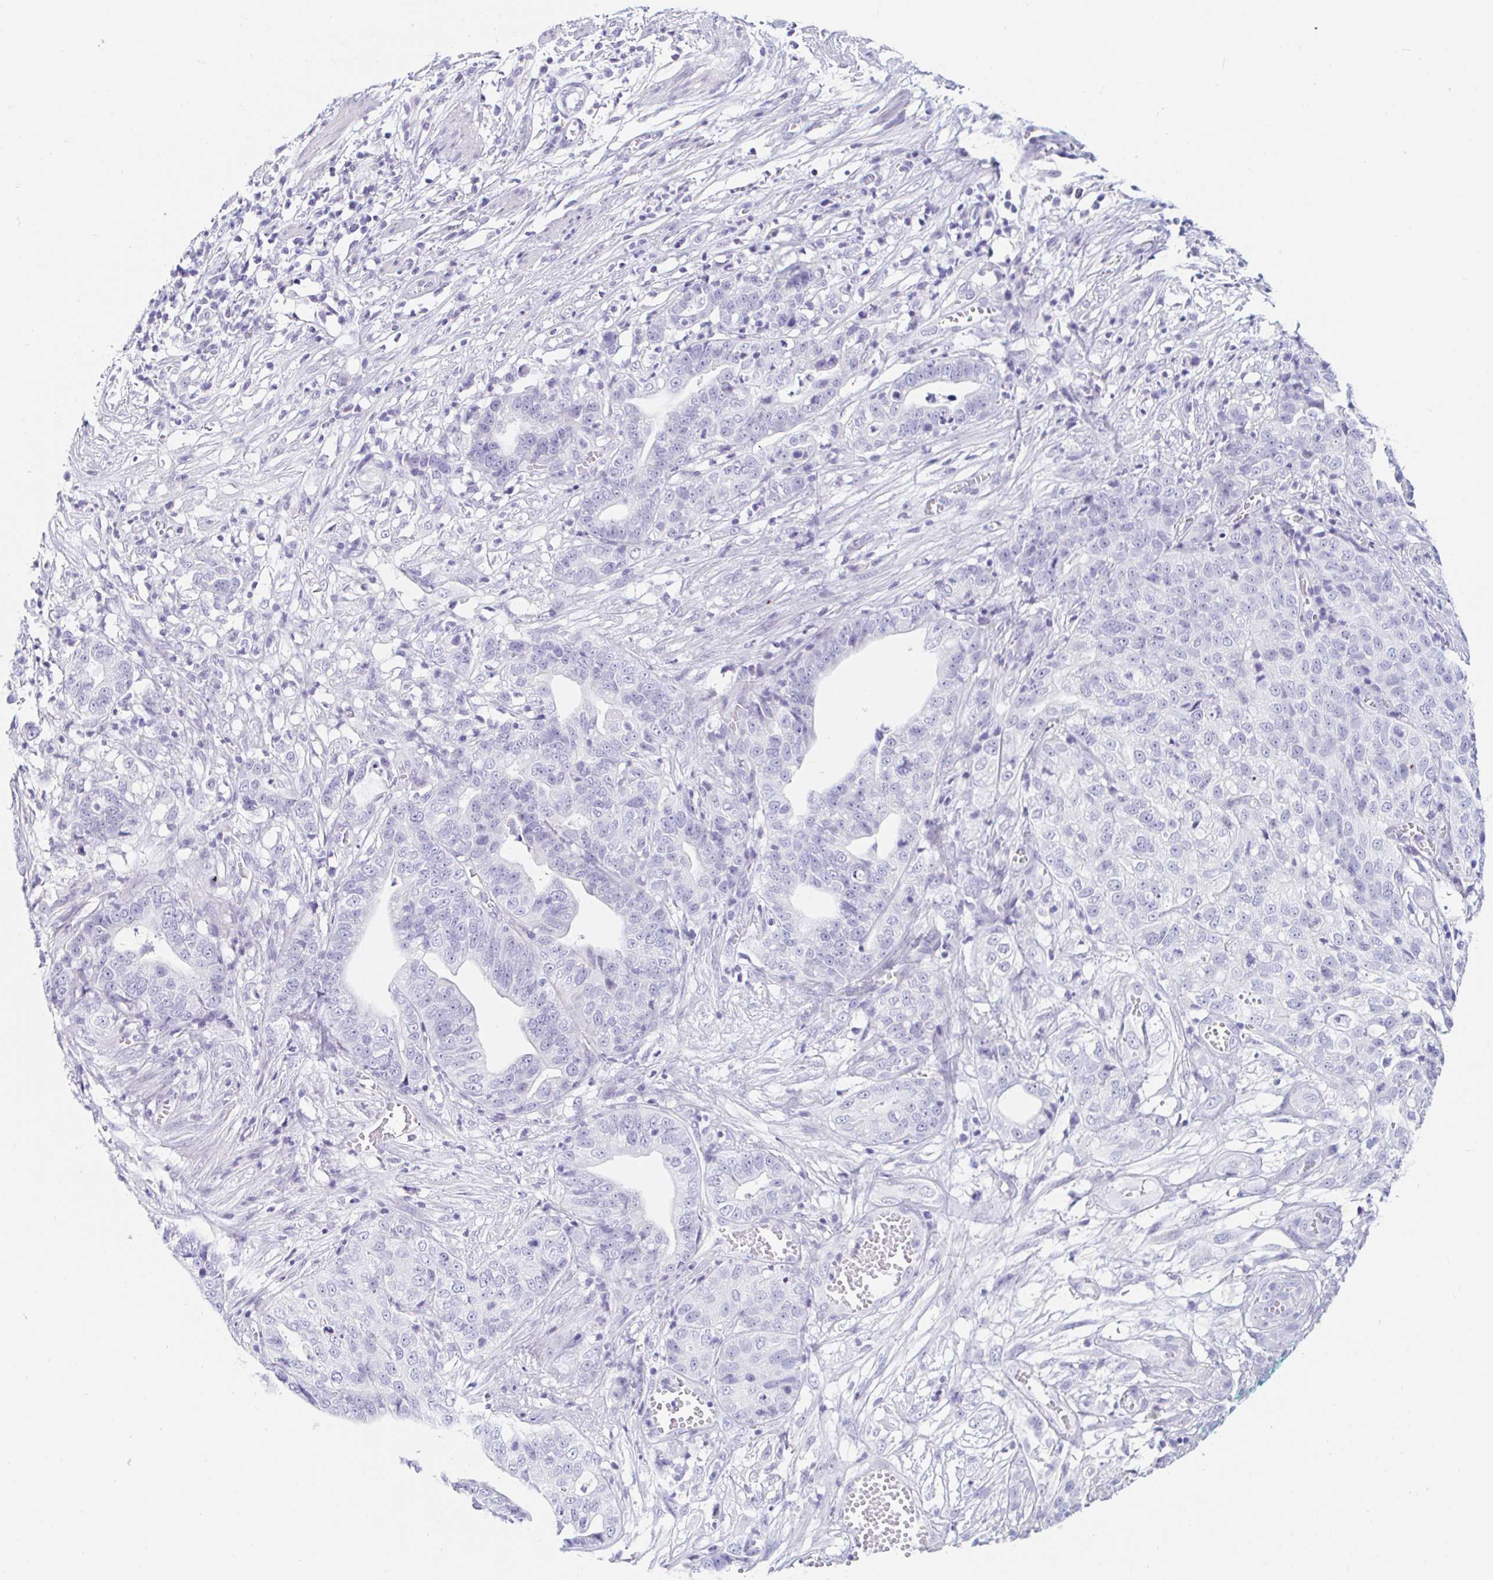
{"staining": {"intensity": "negative", "quantity": "none", "location": "none"}, "tissue": "stomach cancer", "cell_type": "Tumor cells", "image_type": "cancer", "snomed": [{"axis": "morphology", "description": "Adenocarcinoma, NOS"}, {"axis": "topography", "description": "Stomach, upper"}], "caption": "Immunohistochemistry image of neoplastic tissue: stomach cancer stained with DAB reveals no significant protein expression in tumor cells. (Brightfield microscopy of DAB (3,3'-diaminobenzidine) IHC at high magnification).", "gene": "TEX44", "patient": {"sex": "female", "age": 67}}